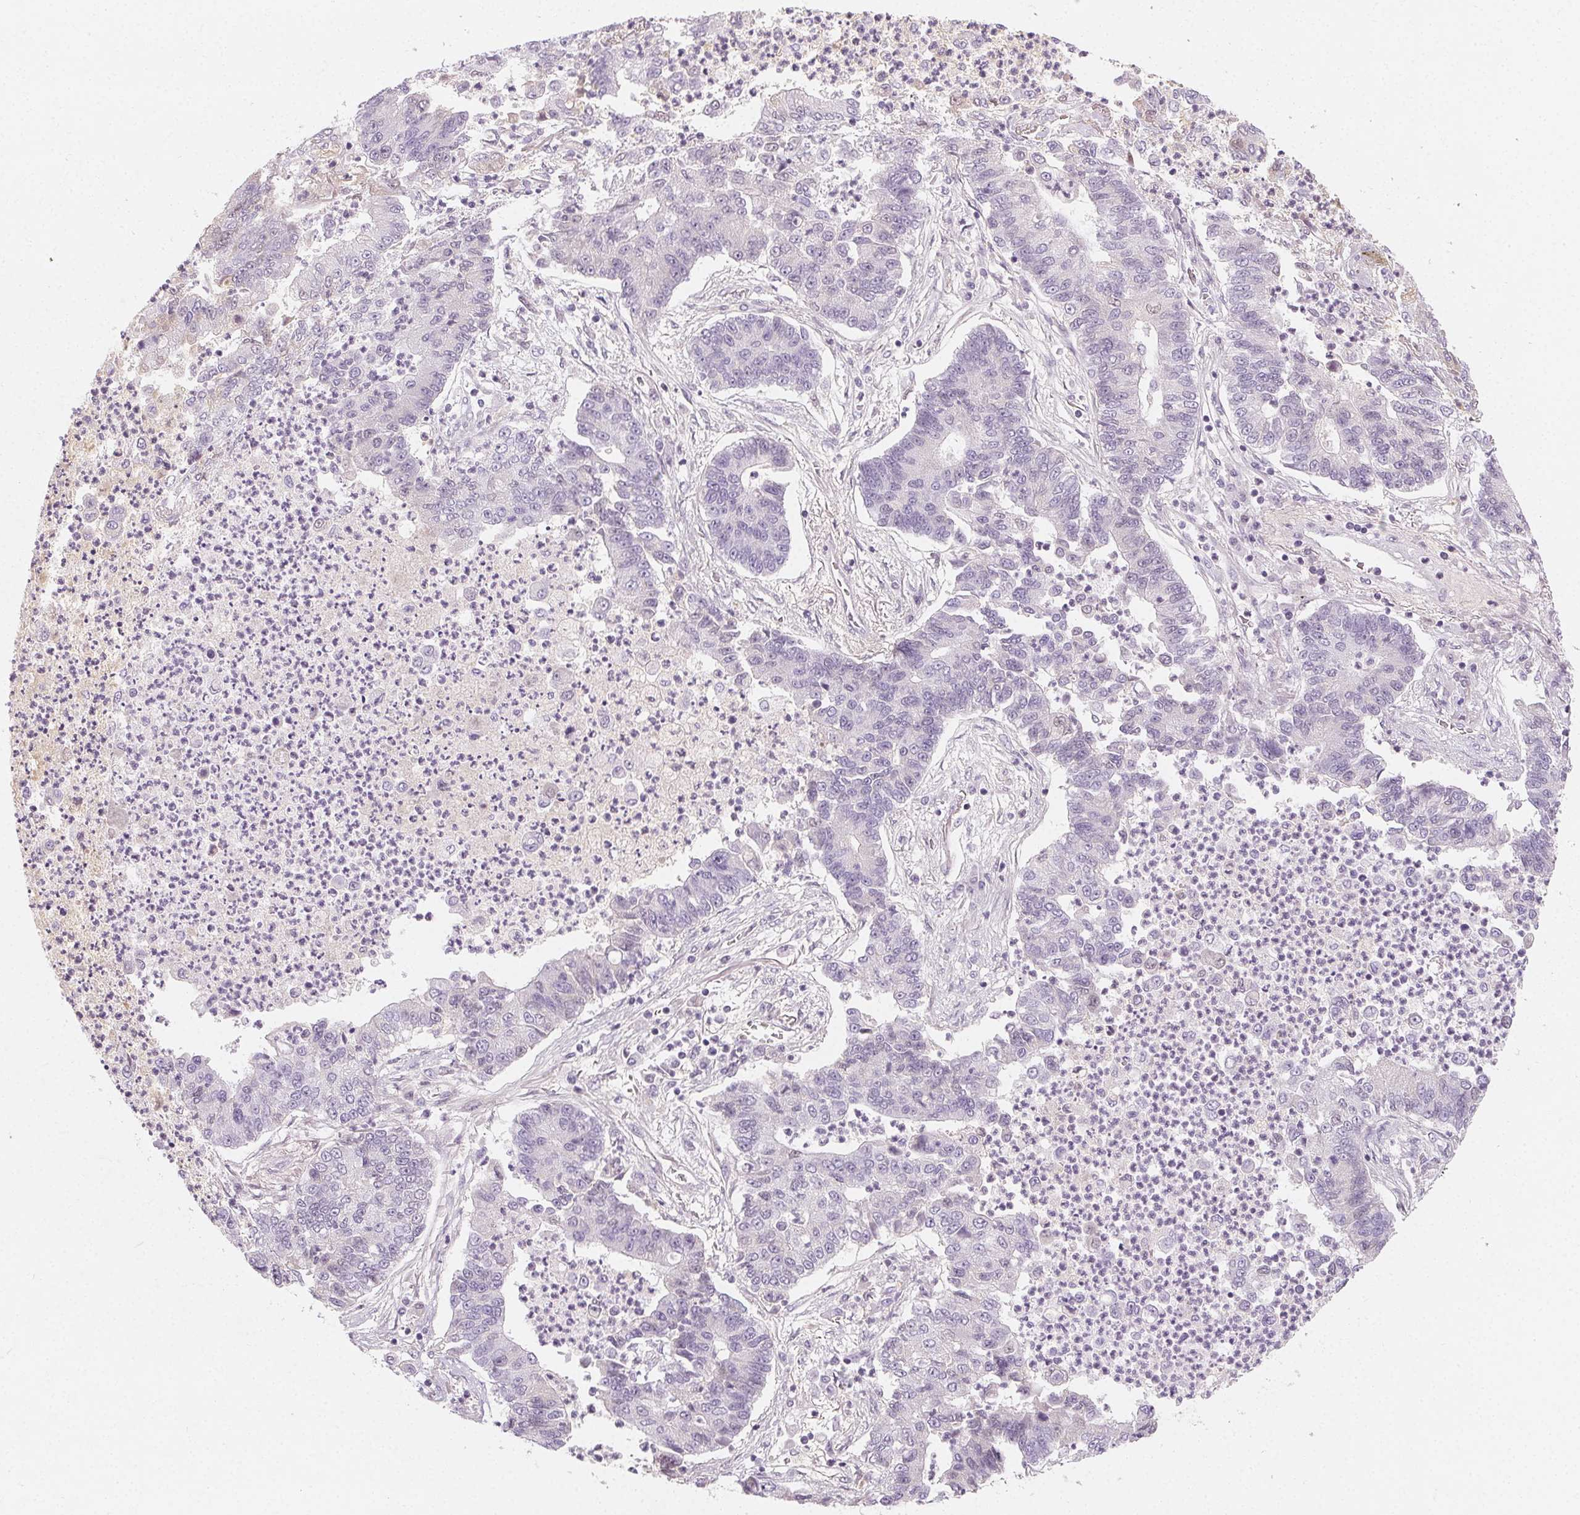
{"staining": {"intensity": "negative", "quantity": "none", "location": "none"}, "tissue": "lung cancer", "cell_type": "Tumor cells", "image_type": "cancer", "snomed": [{"axis": "morphology", "description": "Adenocarcinoma, NOS"}, {"axis": "topography", "description": "Lung"}], "caption": "Lung adenocarcinoma stained for a protein using IHC exhibits no expression tumor cells.", "gene": "AFM", "patient": {"sex": "female", "age": 57}}